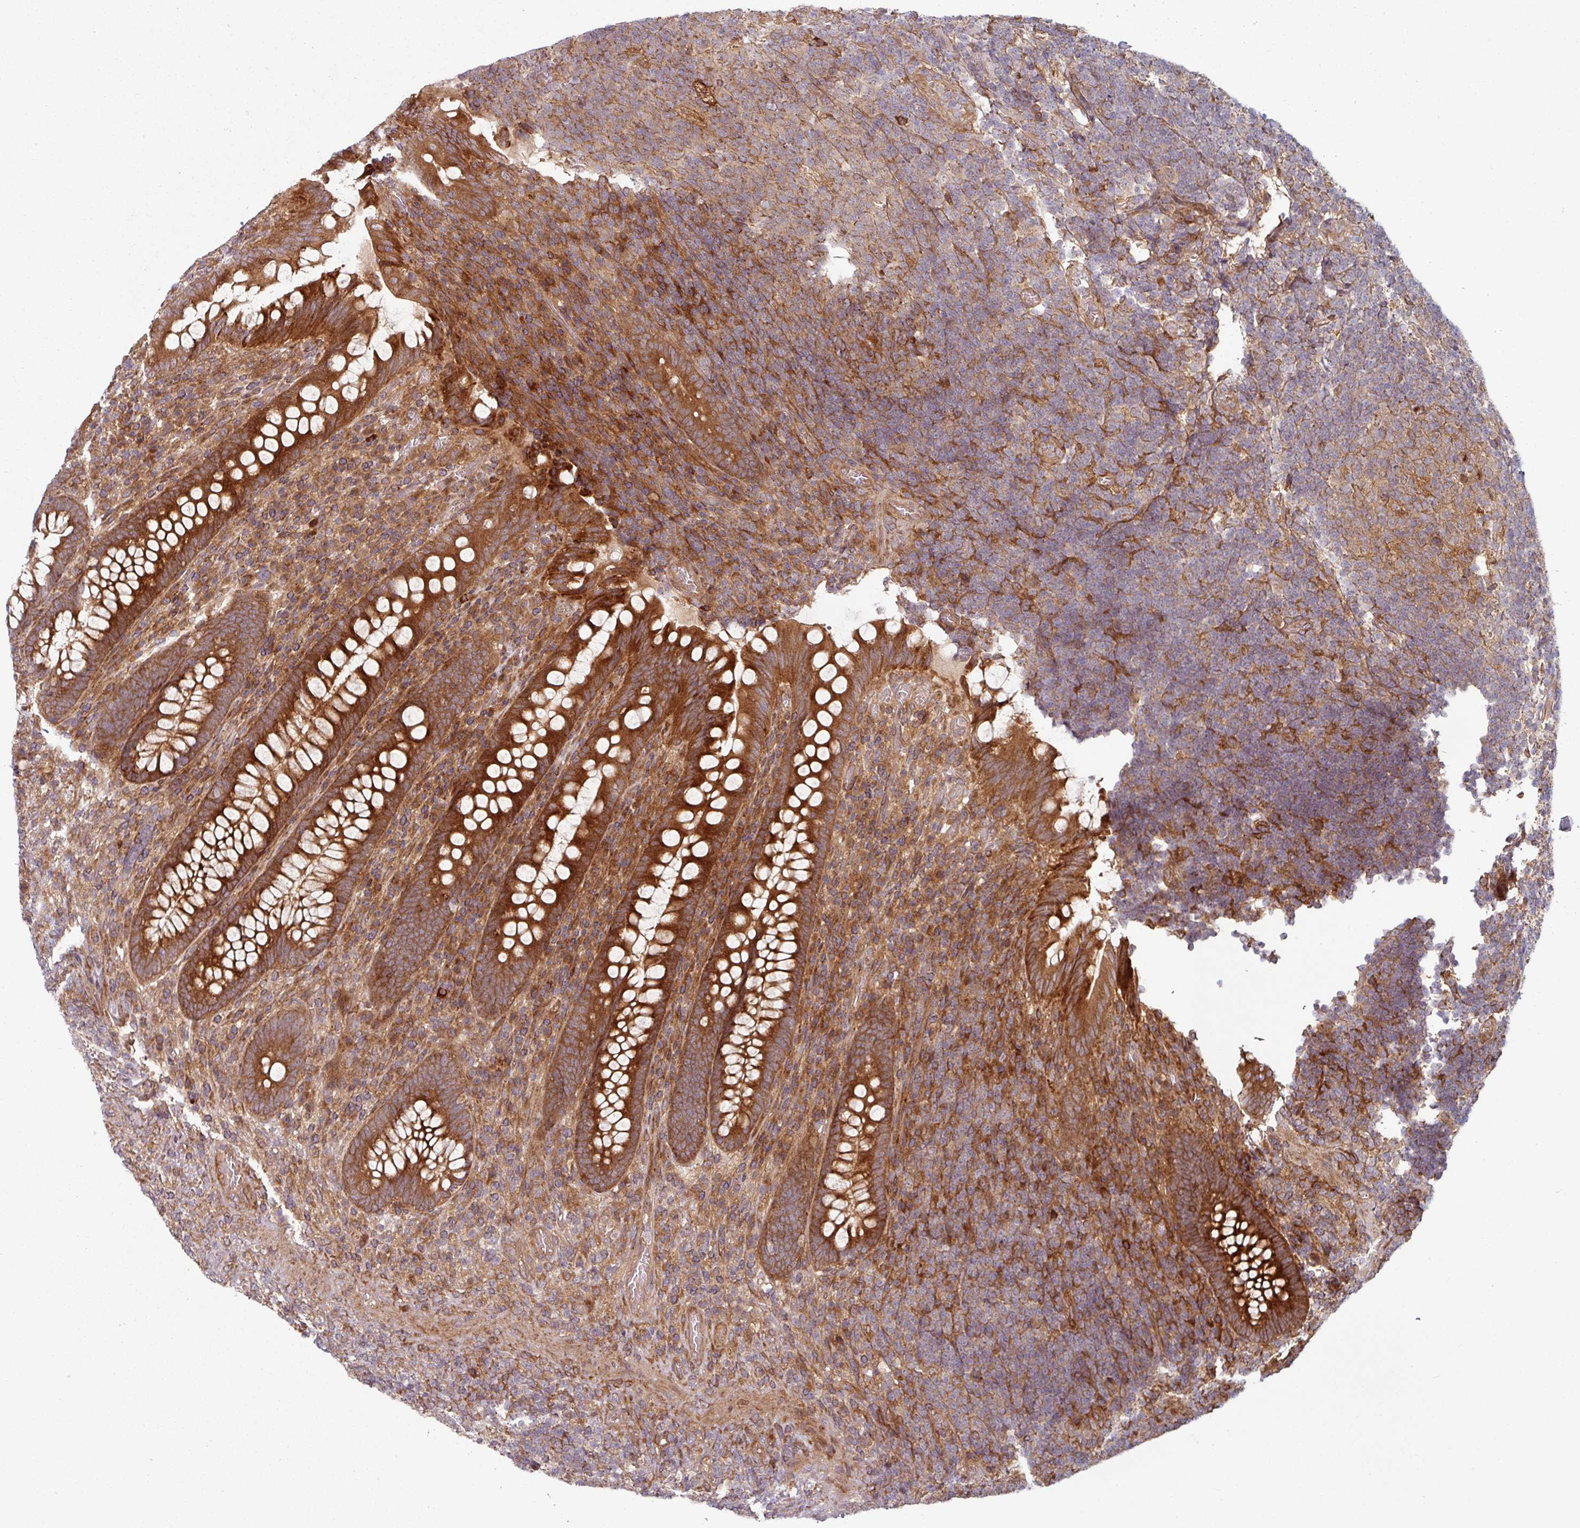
{"staining": {"intensity": "strong", "quantity": ">75%", "location": "cytoplasmic/membranous"}, "tissue": "appendix", "cell_type": "Glandular cells", "image_type": "normal", "snomed": [{"axis": "morphology", "description": "Normal tissue, NOS"}, {"axis": "topography", "description": "Appendix"}], "caption": "The image demonstrates staining of unremarkable appendix, revealing strong cytoplasmic/membranous protein positivity (brown color) within glandular cells.", "gene": "RAB5A", "patient": {"sex": "female", "age": 43}}